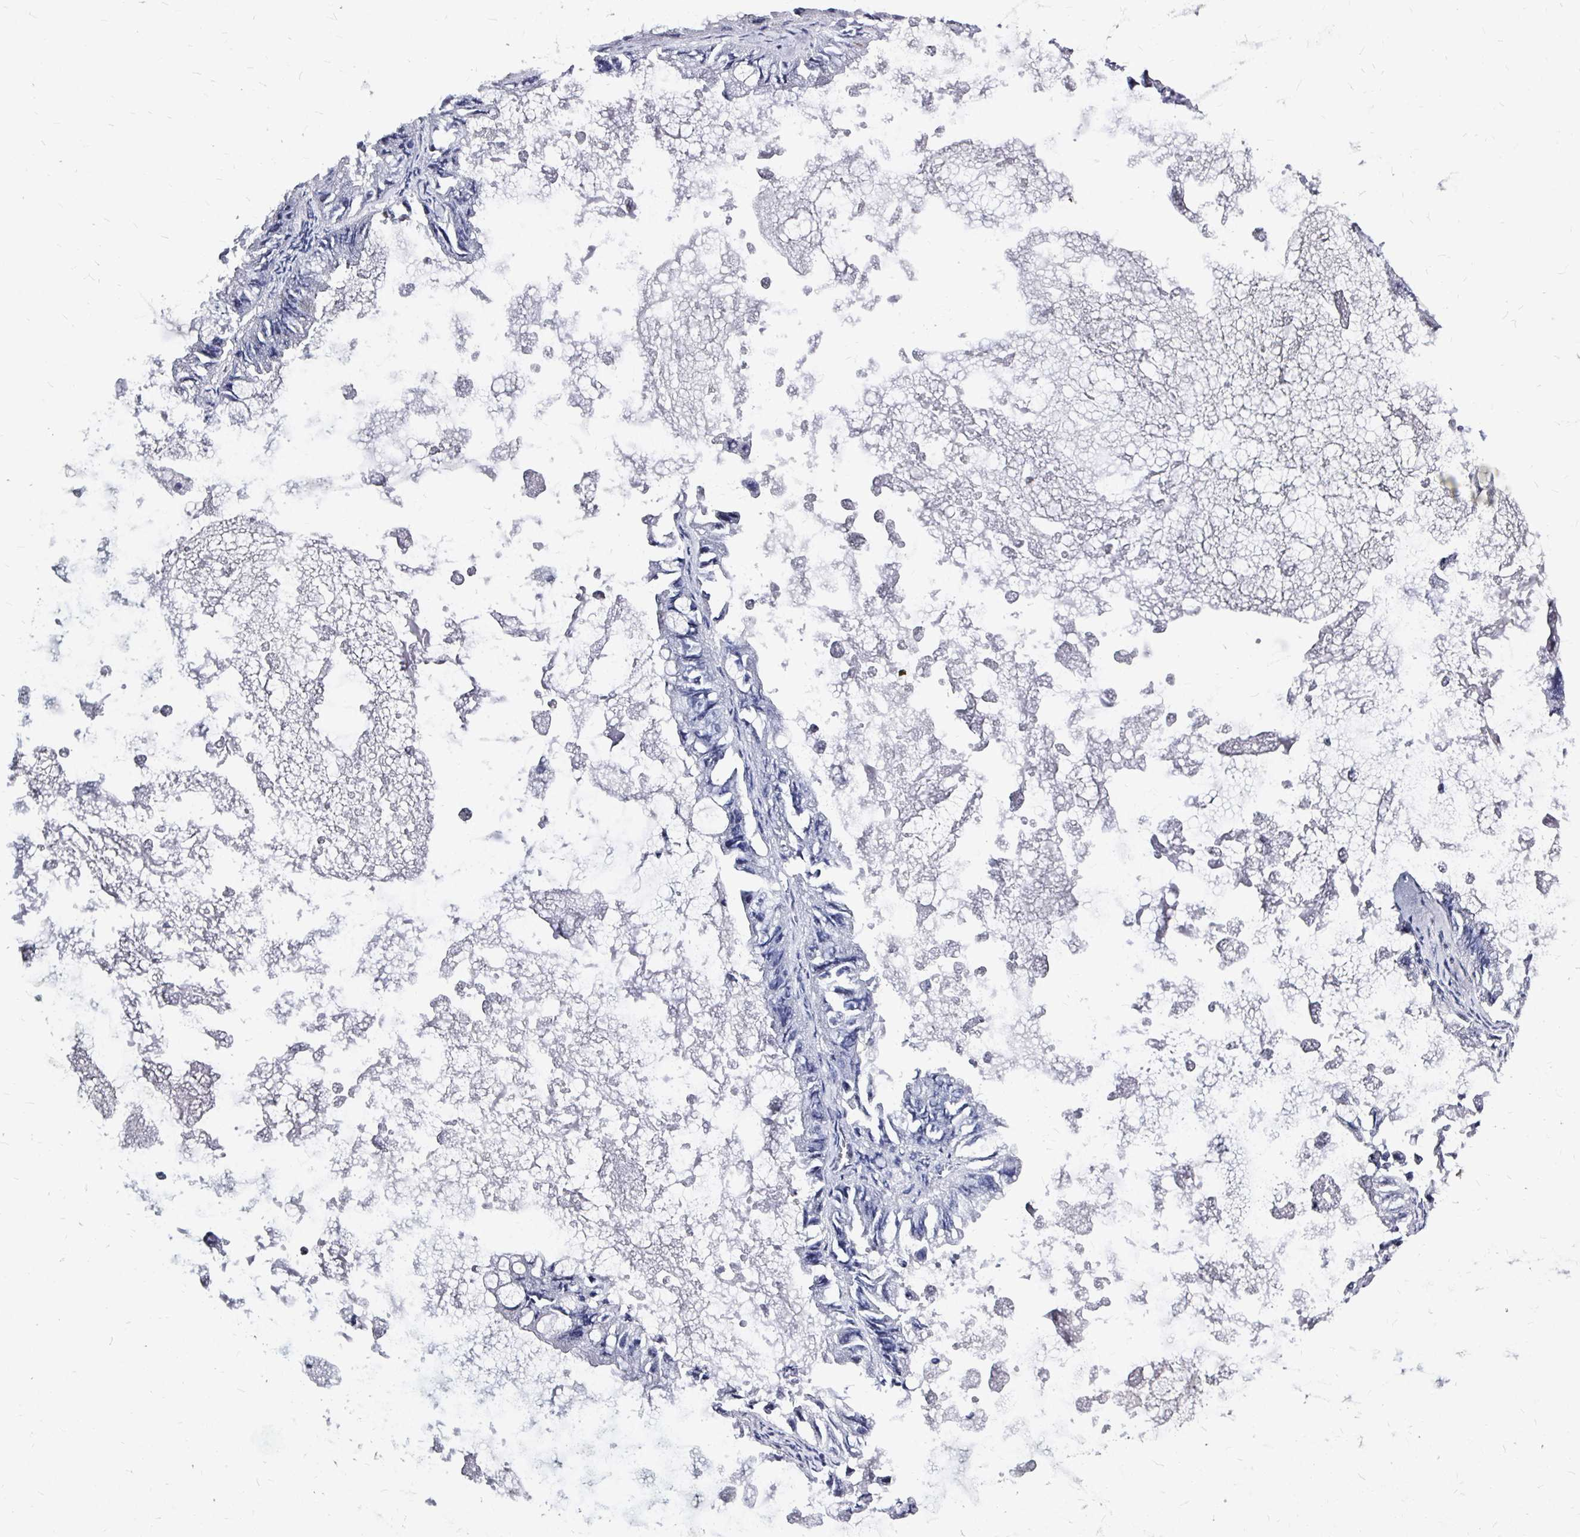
{"staining": {"intensity": "negative", "quantity": "none", "location": "none"}, "tissue": "ovarian cancer", "cell_type": "Tumor cells", "image_type": "cancer", "snomed": [{"axis": "morphology", "description": "Cystadenocarcinoma, mucinous, NOS"}, {"axis": "topography", "description": "Ovary"}], "caption": "Protein analysis of ovarian mucinous cystadenocarcinoma exhibits no significant expression in tumor cells.", "gene": "LUZP4", "patient": {"sex": "female", "age": 61}}